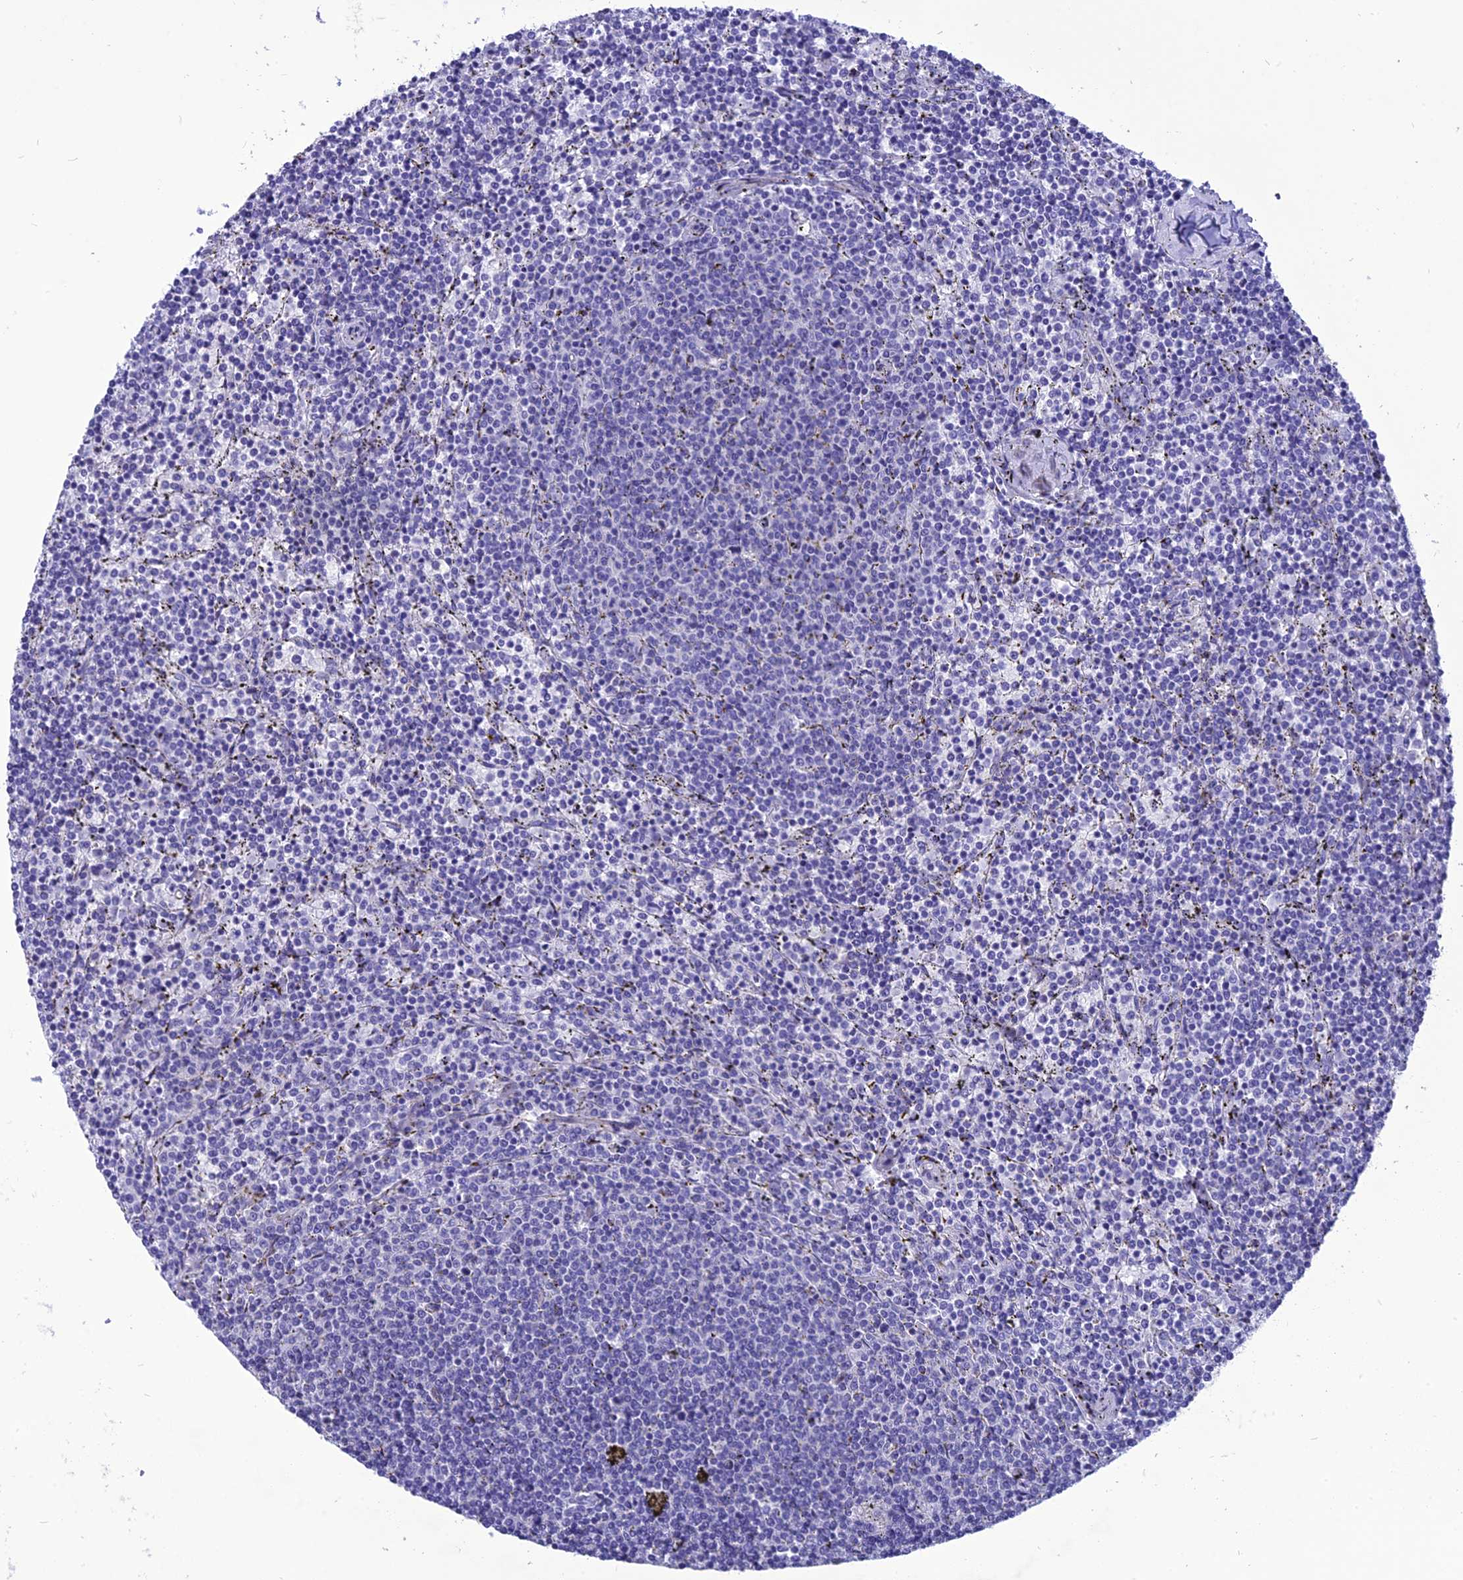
{"staining": {"intensity": "negative", "quantity": "none", "location": "none"}, "tissue": "lymphoma", "cell_type": "Tumor cells", "image_type": "cancer", "snomed": [{"axis": "morphology", "description": "Malignant lymphoma, non-Hodgkin's type, Low grade"}, {"axis": "topography", "description": "Spleen"}], "caption": "DAB immunohistochemical staining of lymphoma exhibits no significant expression in tumor cells.", "gene": "NKD1", "patient": {"sex": "female", "age": 50}}